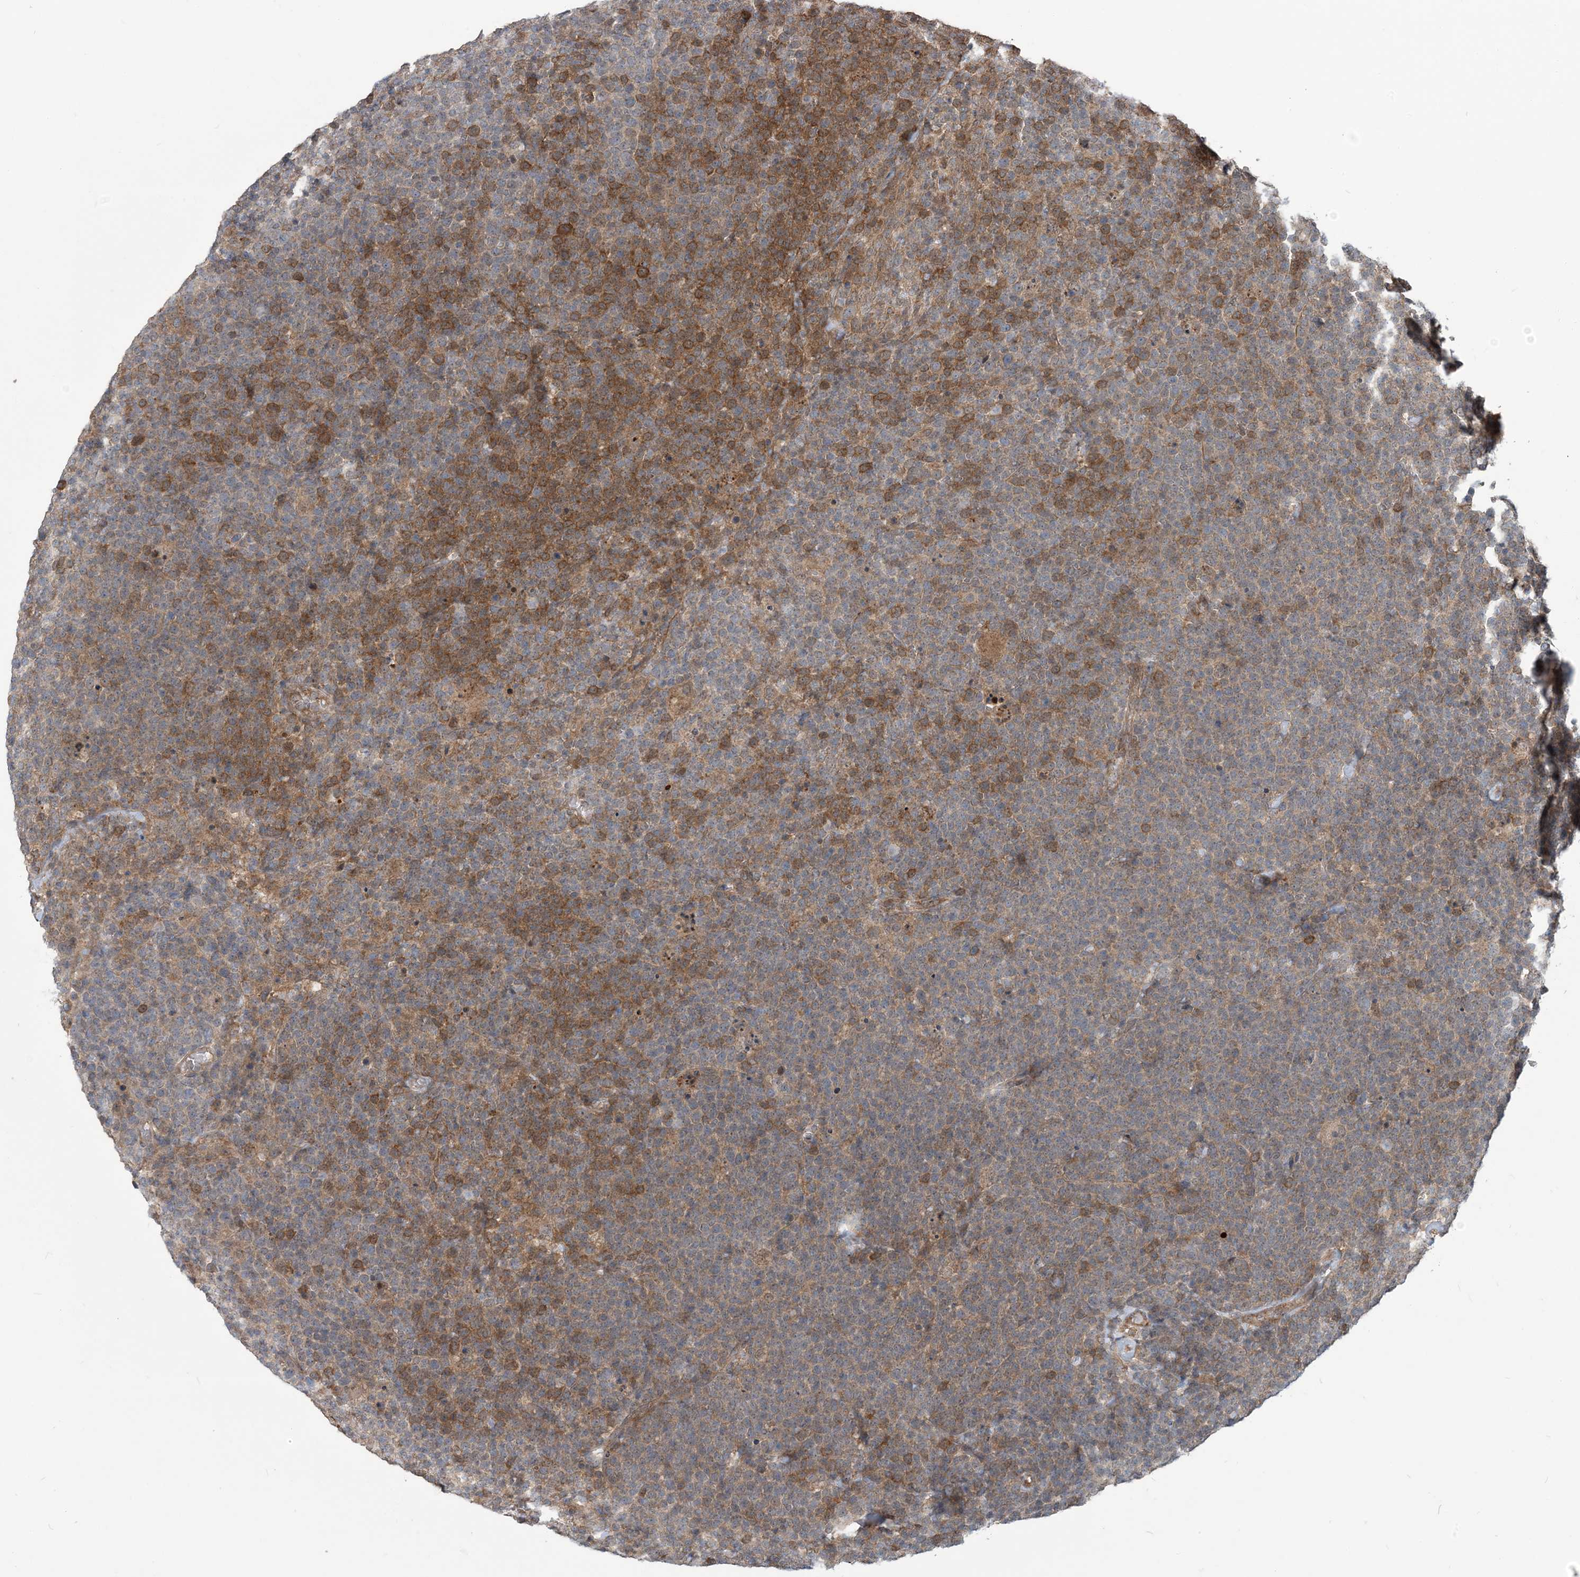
{"staining": {"intensity": "strong", "quantity": "25%-75%", "location": "cytoplasmic/membranous"}, "tissue": "lymphoma", "cell_type": "Tumor cells", "image_type": "cancer", "snomed": [{"axis": "morphology", "description": "Malignant lymphoma, non-Hodgkin's type, High grade"}, {"axis": "topography", "description": "Lymph node"}], "caption": "Human lymphoma stained with a protein marker displays strong staining in tumor cells.", "gene": "ERI2", "patient": {"sex": "male", "age": 61}}